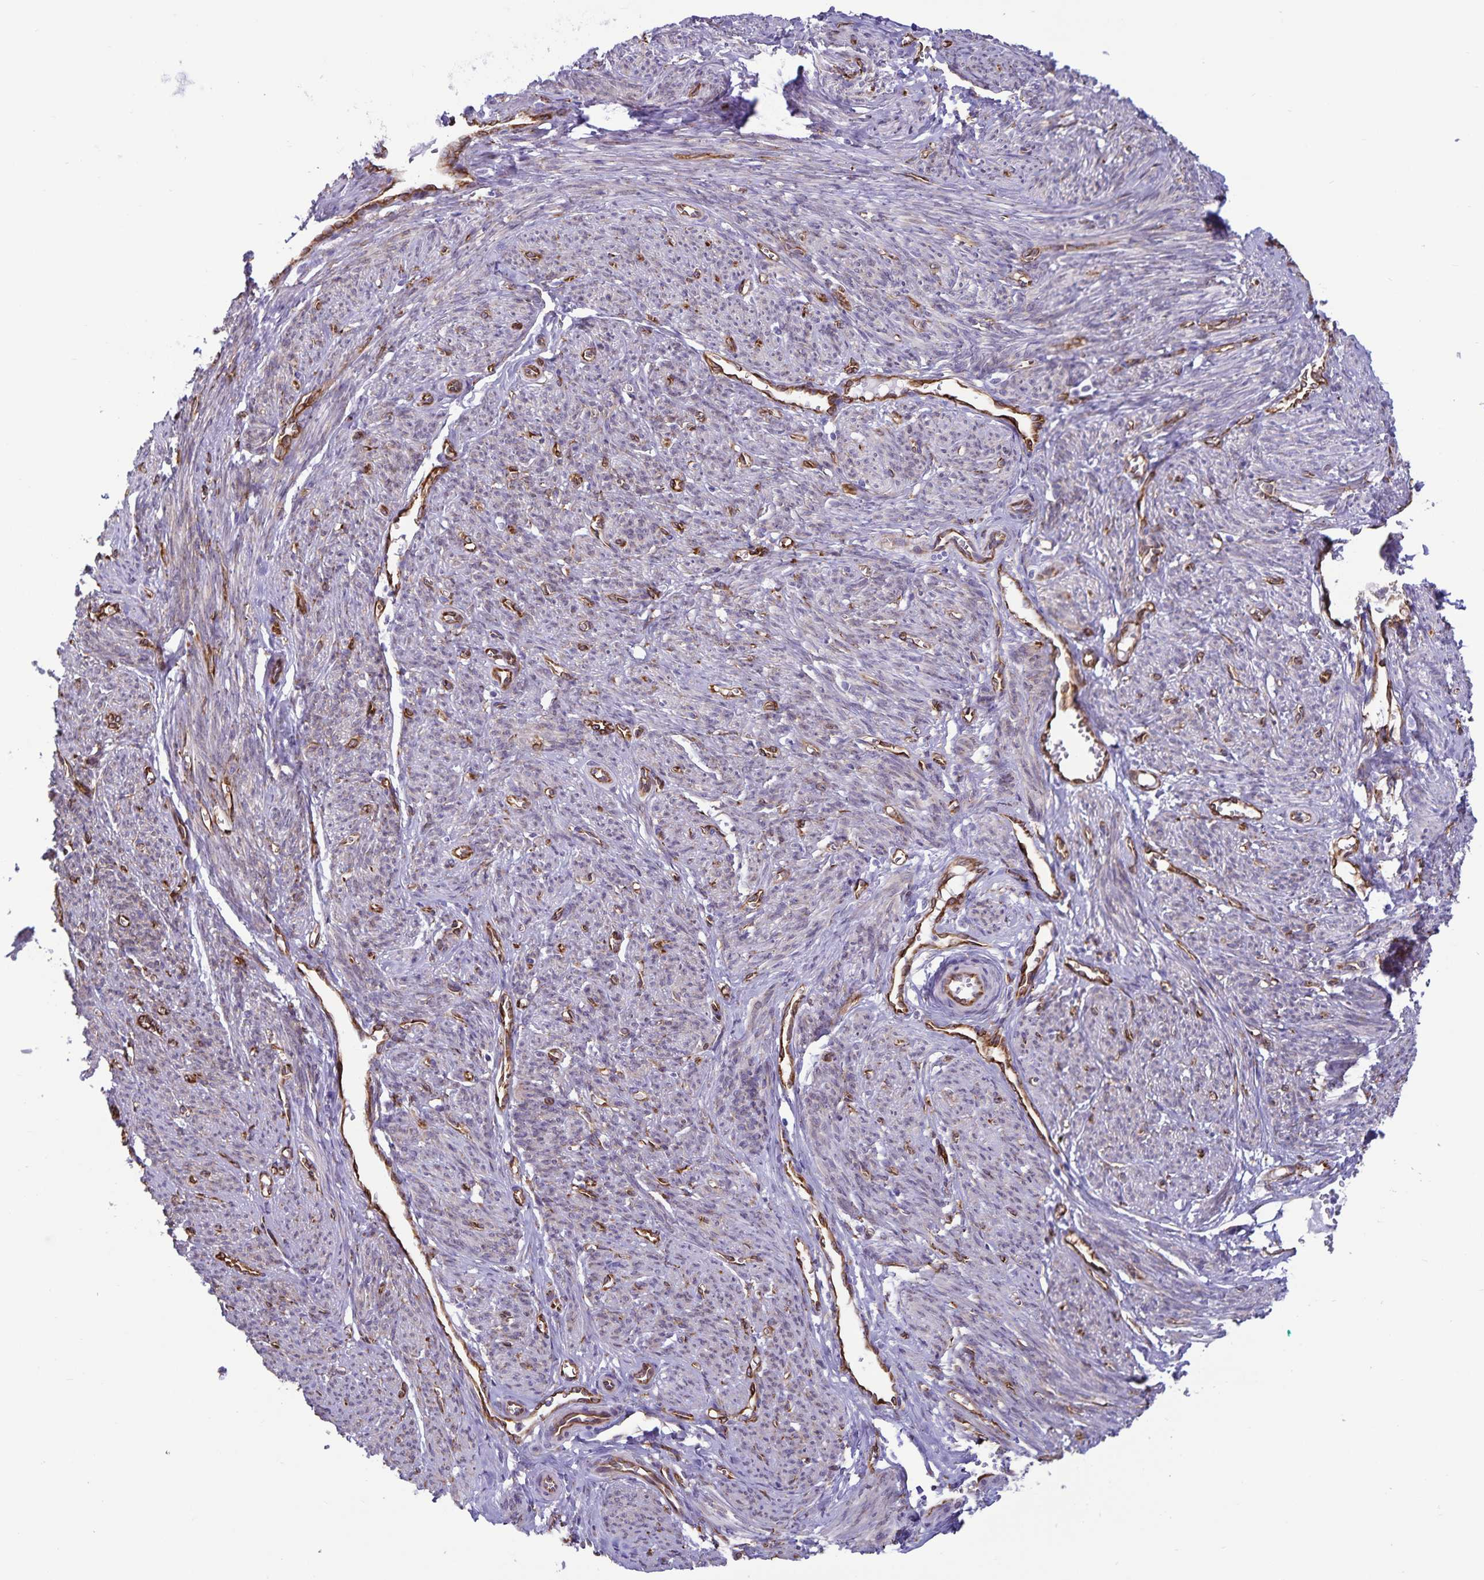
{"staining": {"intensity": "negative", "quantity": "none", "location": "none"}, "tissue": "smooth muscle", "cell_type": "Smooth muscle cells", "image_type": "normal", "snomed": [{"axis": "morphology", "description": "Normal tissue, NOS"}, {"axis": "topography", "description": "Smooth muscle"}], "caption": "An IHC image of unremarkable smooth muscle is shown. There is no staining in smooth muscle cells of smooth muscle. (Brightfield microscopy of DAB (3,3'-diaminobenzidine) IHC at high magnification).", "gene": "RCN1", "patient": {"sex": "female", "age": 65}}